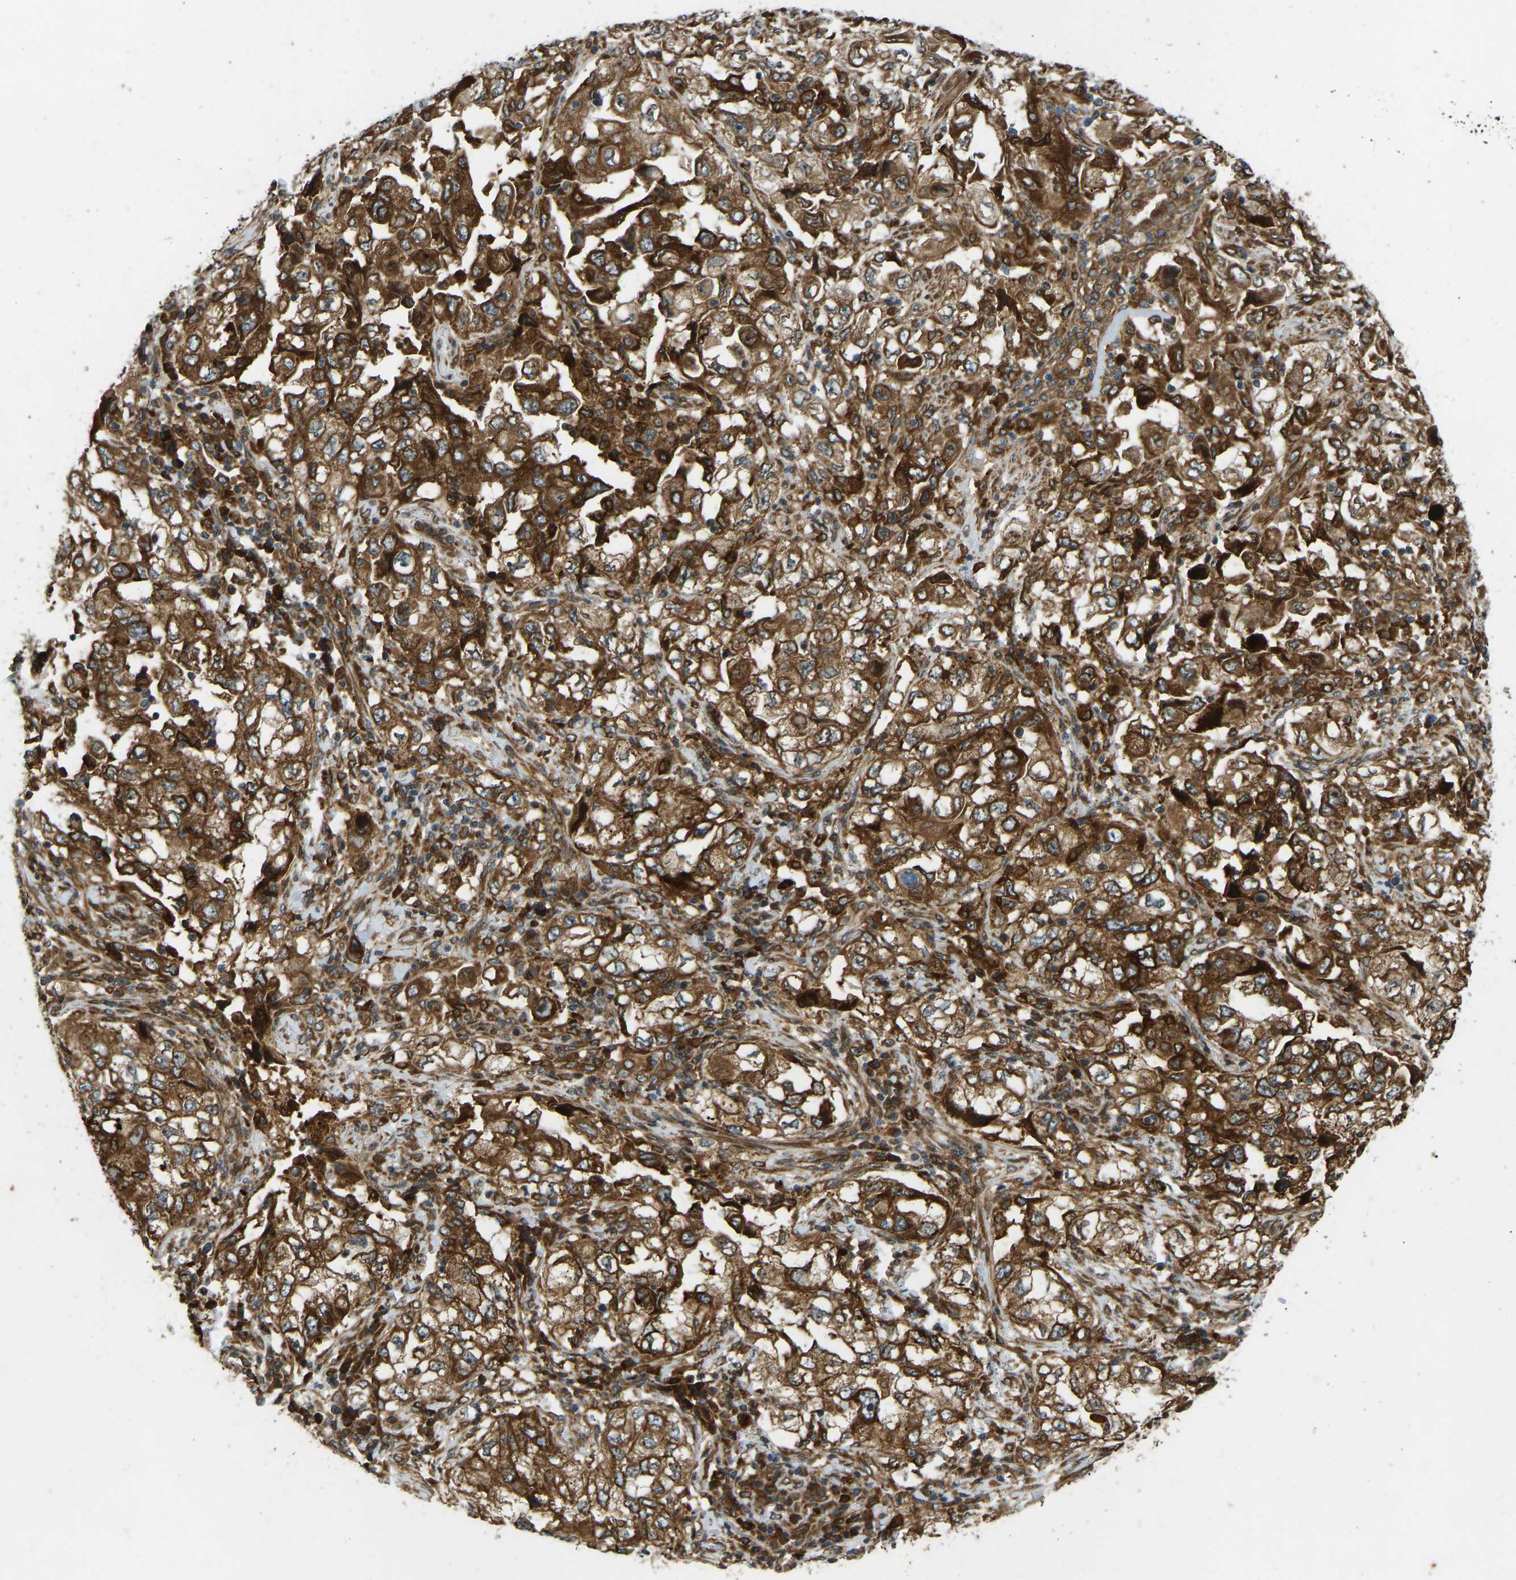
{"staining": {"intensity": "strong", "quantity": ">75%", "location": "cytoplasmic/membranous"}, "tissue": "lung cancer", "cell_type": "Tumor cells", "image_type": "cancer", "snomed": [{"axis": "morphology", "description": "Adenocarcinoma, NOS"}, {"axis": "topography", "description": "Lung"}], "caption": "The image exhibits immunohistochemical staining of lung cancer (adenocarcinoma). There is strong cytoplasmic/membranous expression is appreciated in approximately >75% of tumor cells.", "gene": "OS9", "patient": {"sex": "male", "age": 64}}